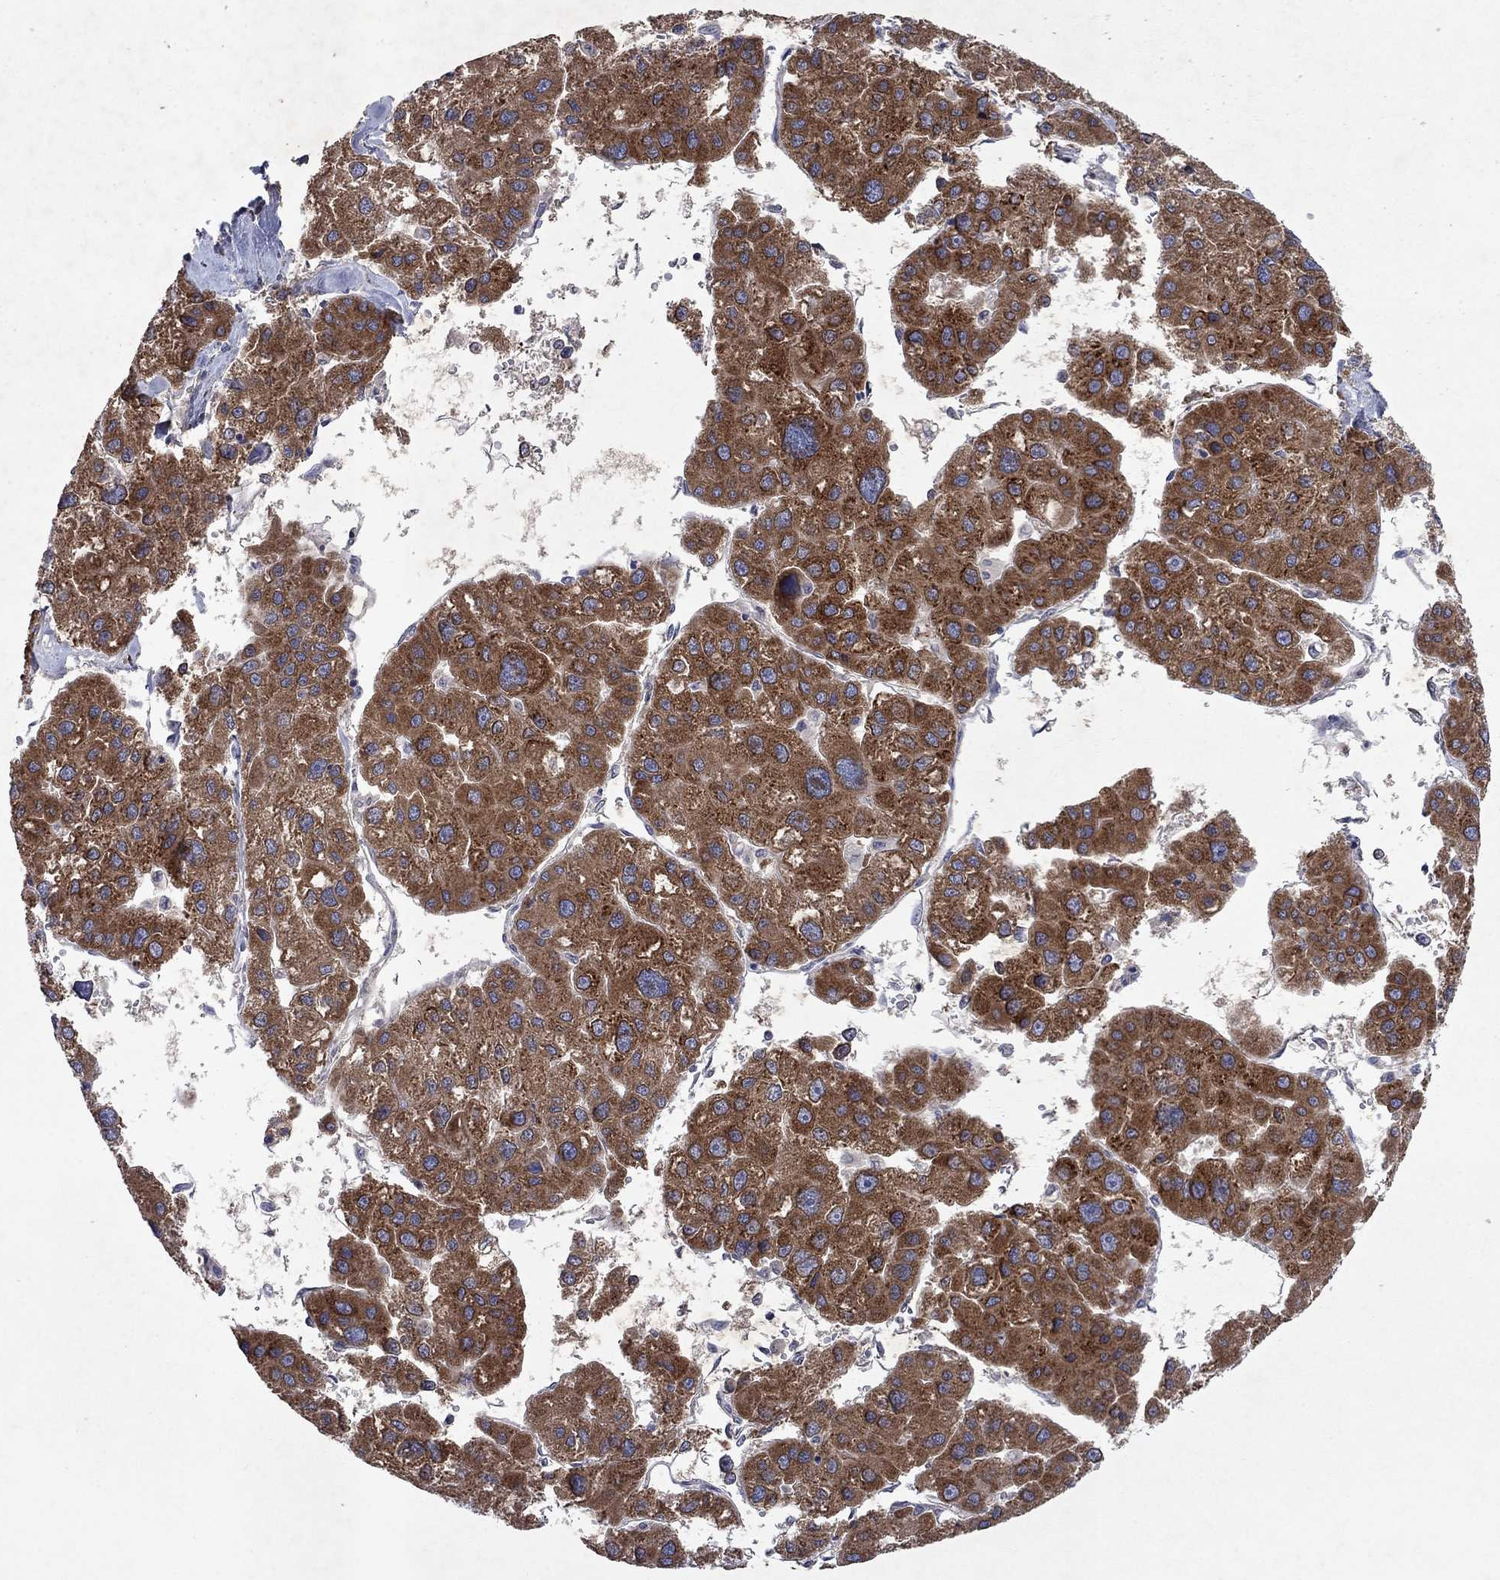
{"staining": {"intensity": "strong", "quantity": ">75%", "location": "cytoplasmic/membranous"}, "tissue": "liver cancer", "cell_type": "Tumor cells", "image_type": "cancer", "snomed": [{"axis": "morphology", "description": "Carcinoma, Hepatocellular, NOS"}, {"axis": "topography", "description": "Liver"}], "caption": "Hepatocellular carcinoma (liver) was stained to show a protein in brown. There is high levels of strong cytoplasmic/membranous positivity in approximately >75% of tumor cells.", "gene": "TMEM97", "patient": {"sex": "male", "age": 73}}